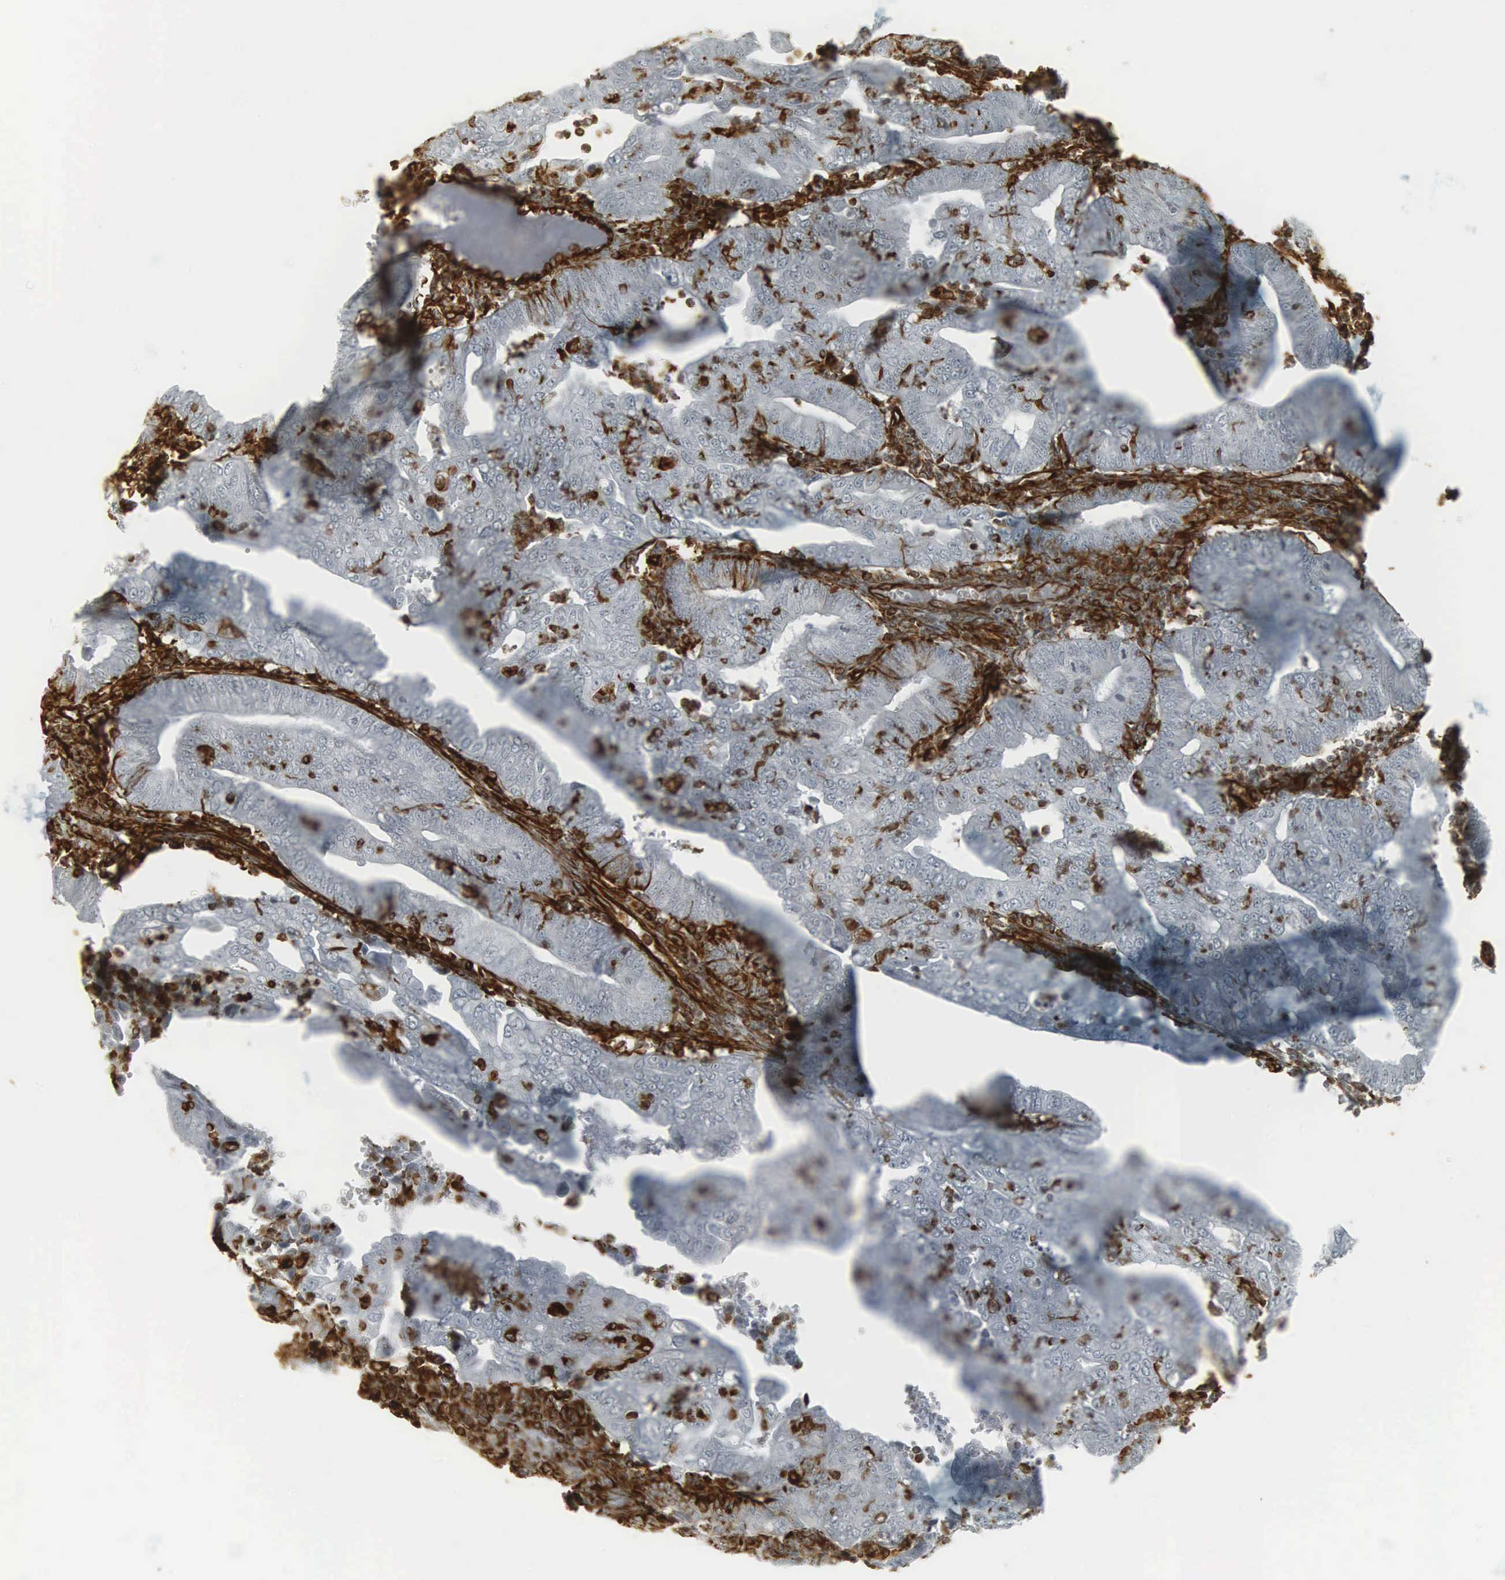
{"staining": {"intensity": "moderate", "quantity": "25%-75%", "location": "cytoplasmic/membranous"}, "tissue": "endometrial cancer", "cell_type": "Tumor cells", "image_type": "cancer", "snomed": [{"axis": "morphology", "description": "Adenocarcinoma, NOS"}, {"axis": "topography", "description": "Endometrium"}], "caption": "An image showing moderate cytoplasmic/membranous expression in about 25%-75% of tumor cells in endometrial cancer (adenocarcinoma), as visualized by brown immunohistochemical staining.", "gene": "VIM", "patient": {"sex": "female", "age": 60}}